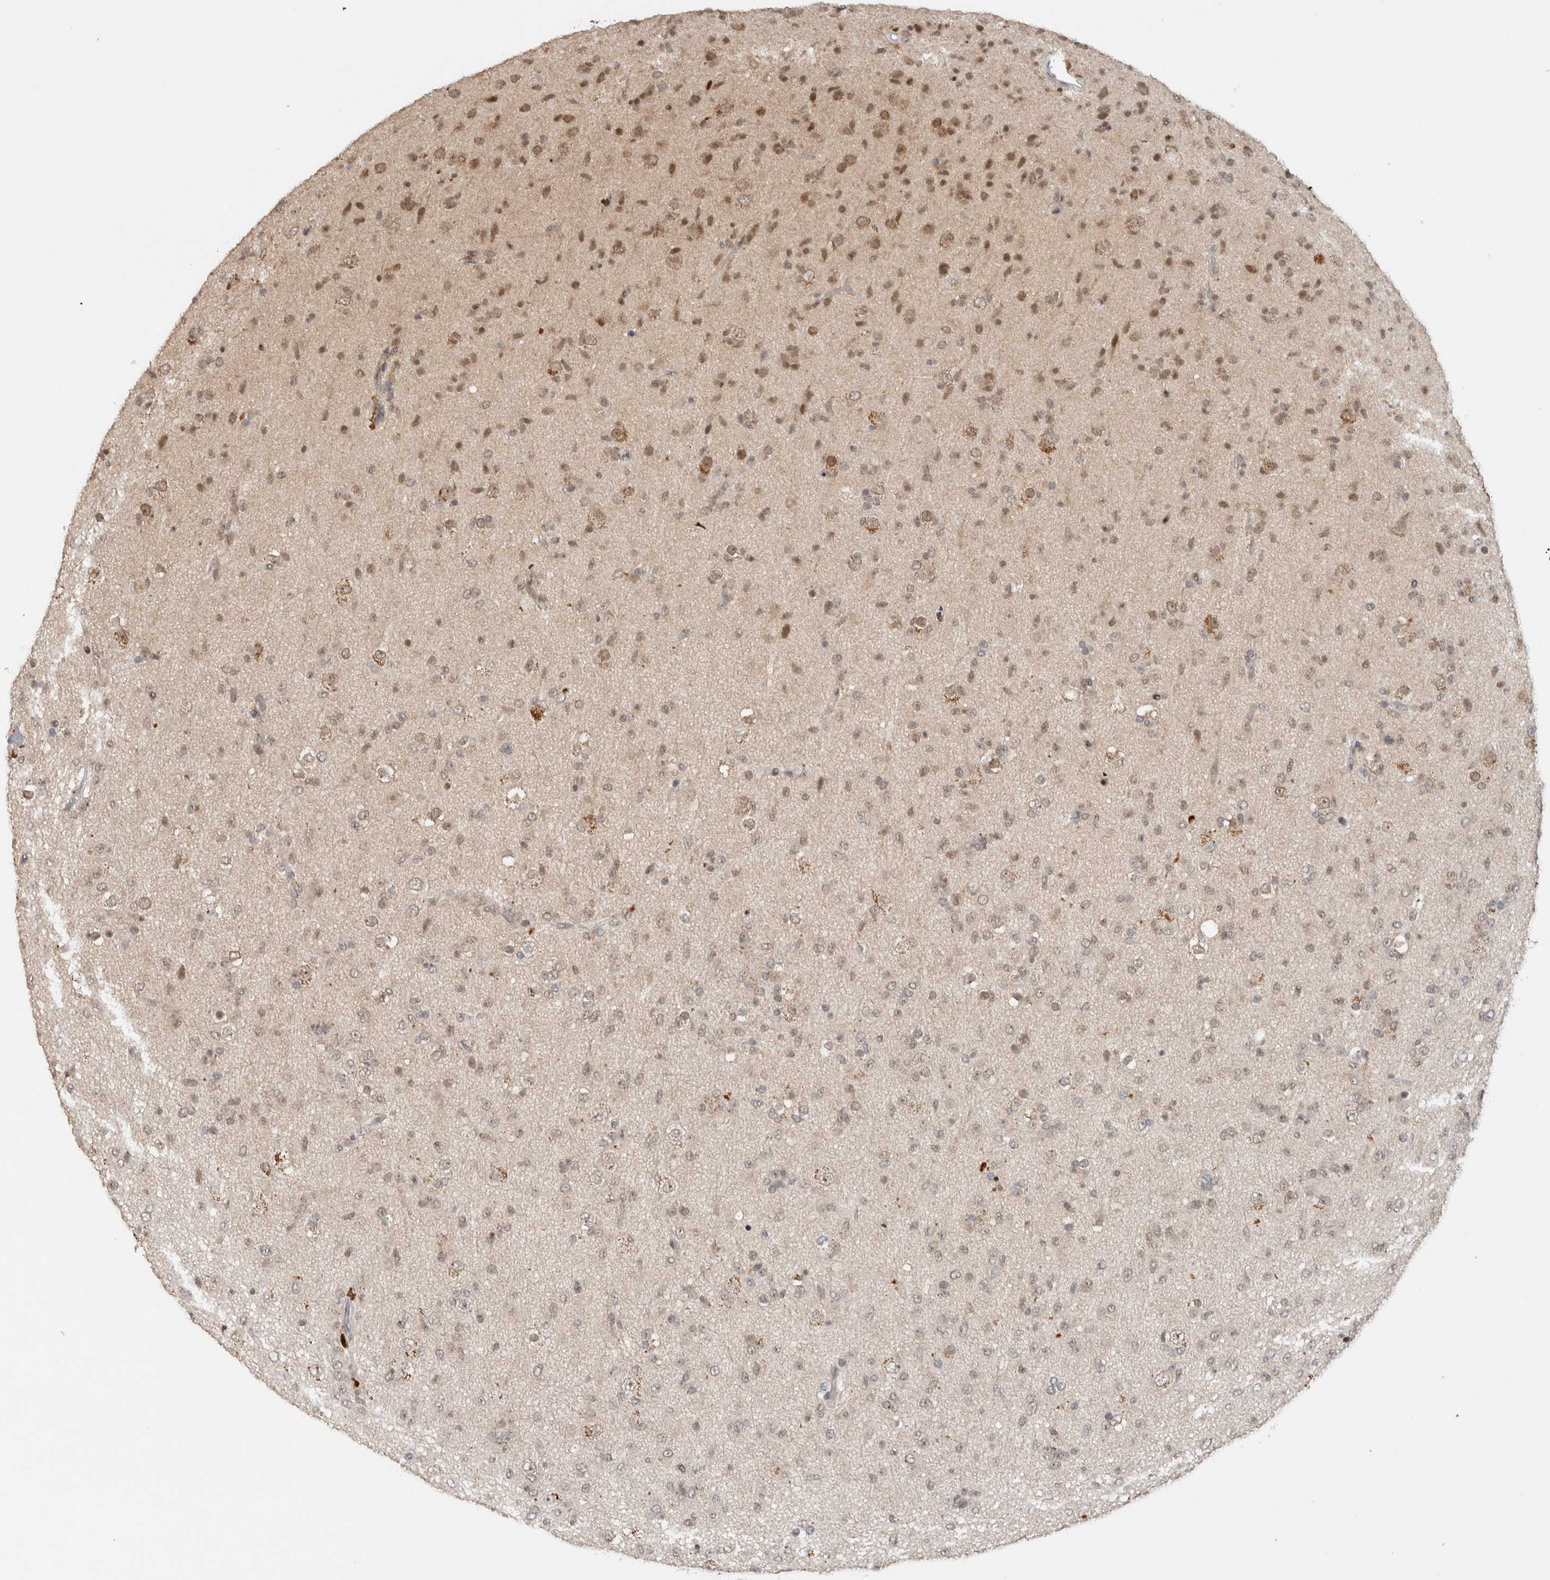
{"staining": {"intensity": "moderate", "quantity": ">75%", "location": "nuclear"}, "tissue": "glioma", "cell_type": "Tumor cells", "image_type": "cancer", "snomed": [{"axis": "morphology", "description": "Glioma, malignant, Low grade"}, {"axis": "topography", "description": "Brain"}], "caption": "Glioma was stained to show a protein in brown. There is medium levels of moderate nuclear staining in approximately >75% of tumor cells.", "gene": "ZNF521", "patient": {"sex": "male", "age": 65}}